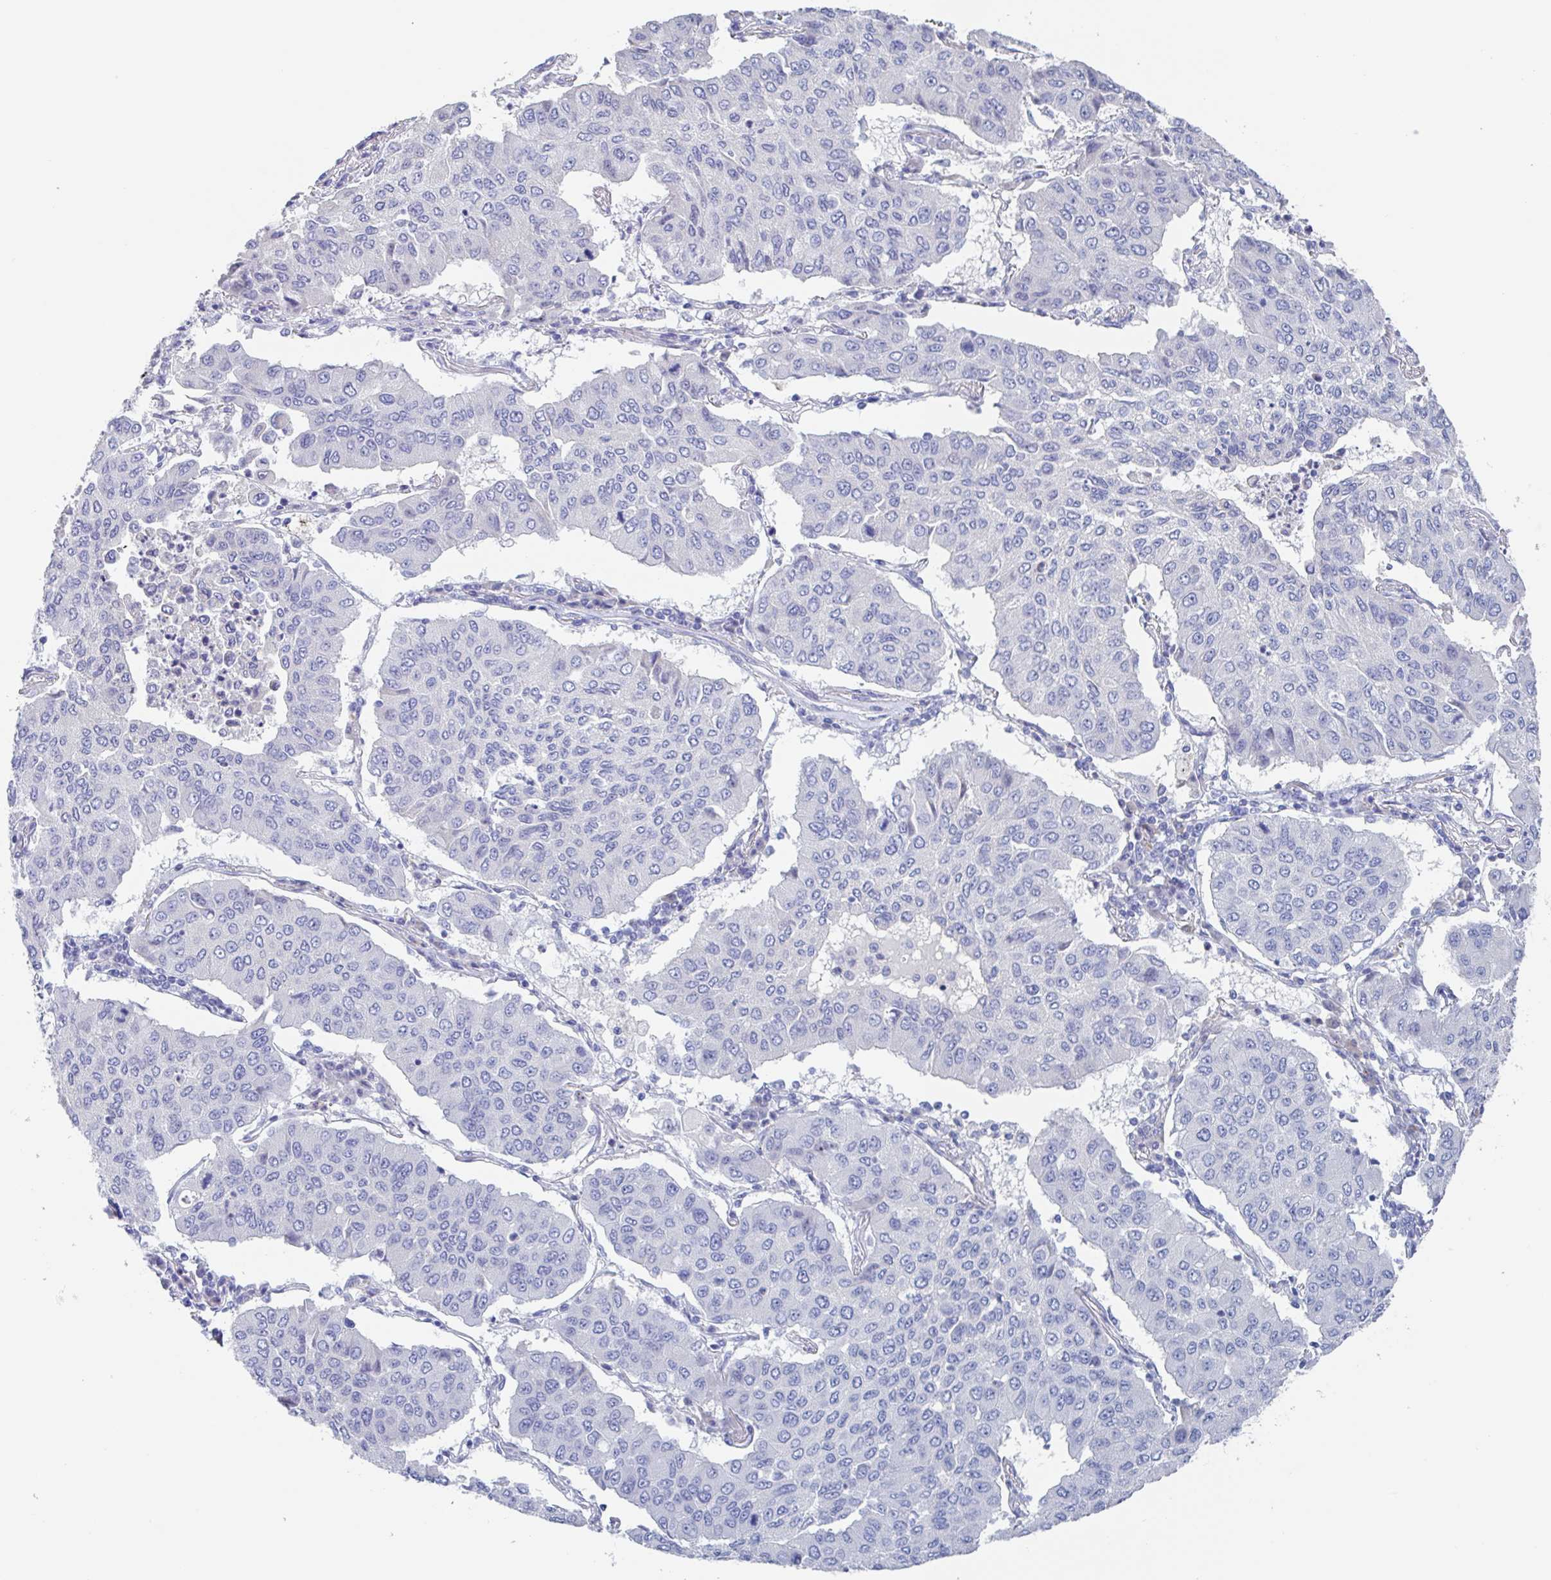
{"staining": {"intensity": "negative", "quantity": "none", "location": "none"}, "tissue": "lung cancer", "cell_type": "Tumor cells", "image_type": "cancer", "snomed": [{"axis": "morphology", "description": "Squamous cell carcinoma, NOS"}, {"axis": "topography", "description": "Lung"}], "caption": "This is an IHC image of squamous cell carcinoma (lung). There is no positivity in tumor cells.", "gene": "NOXRED1", "patient": {"sex": "male", "age": 74}}